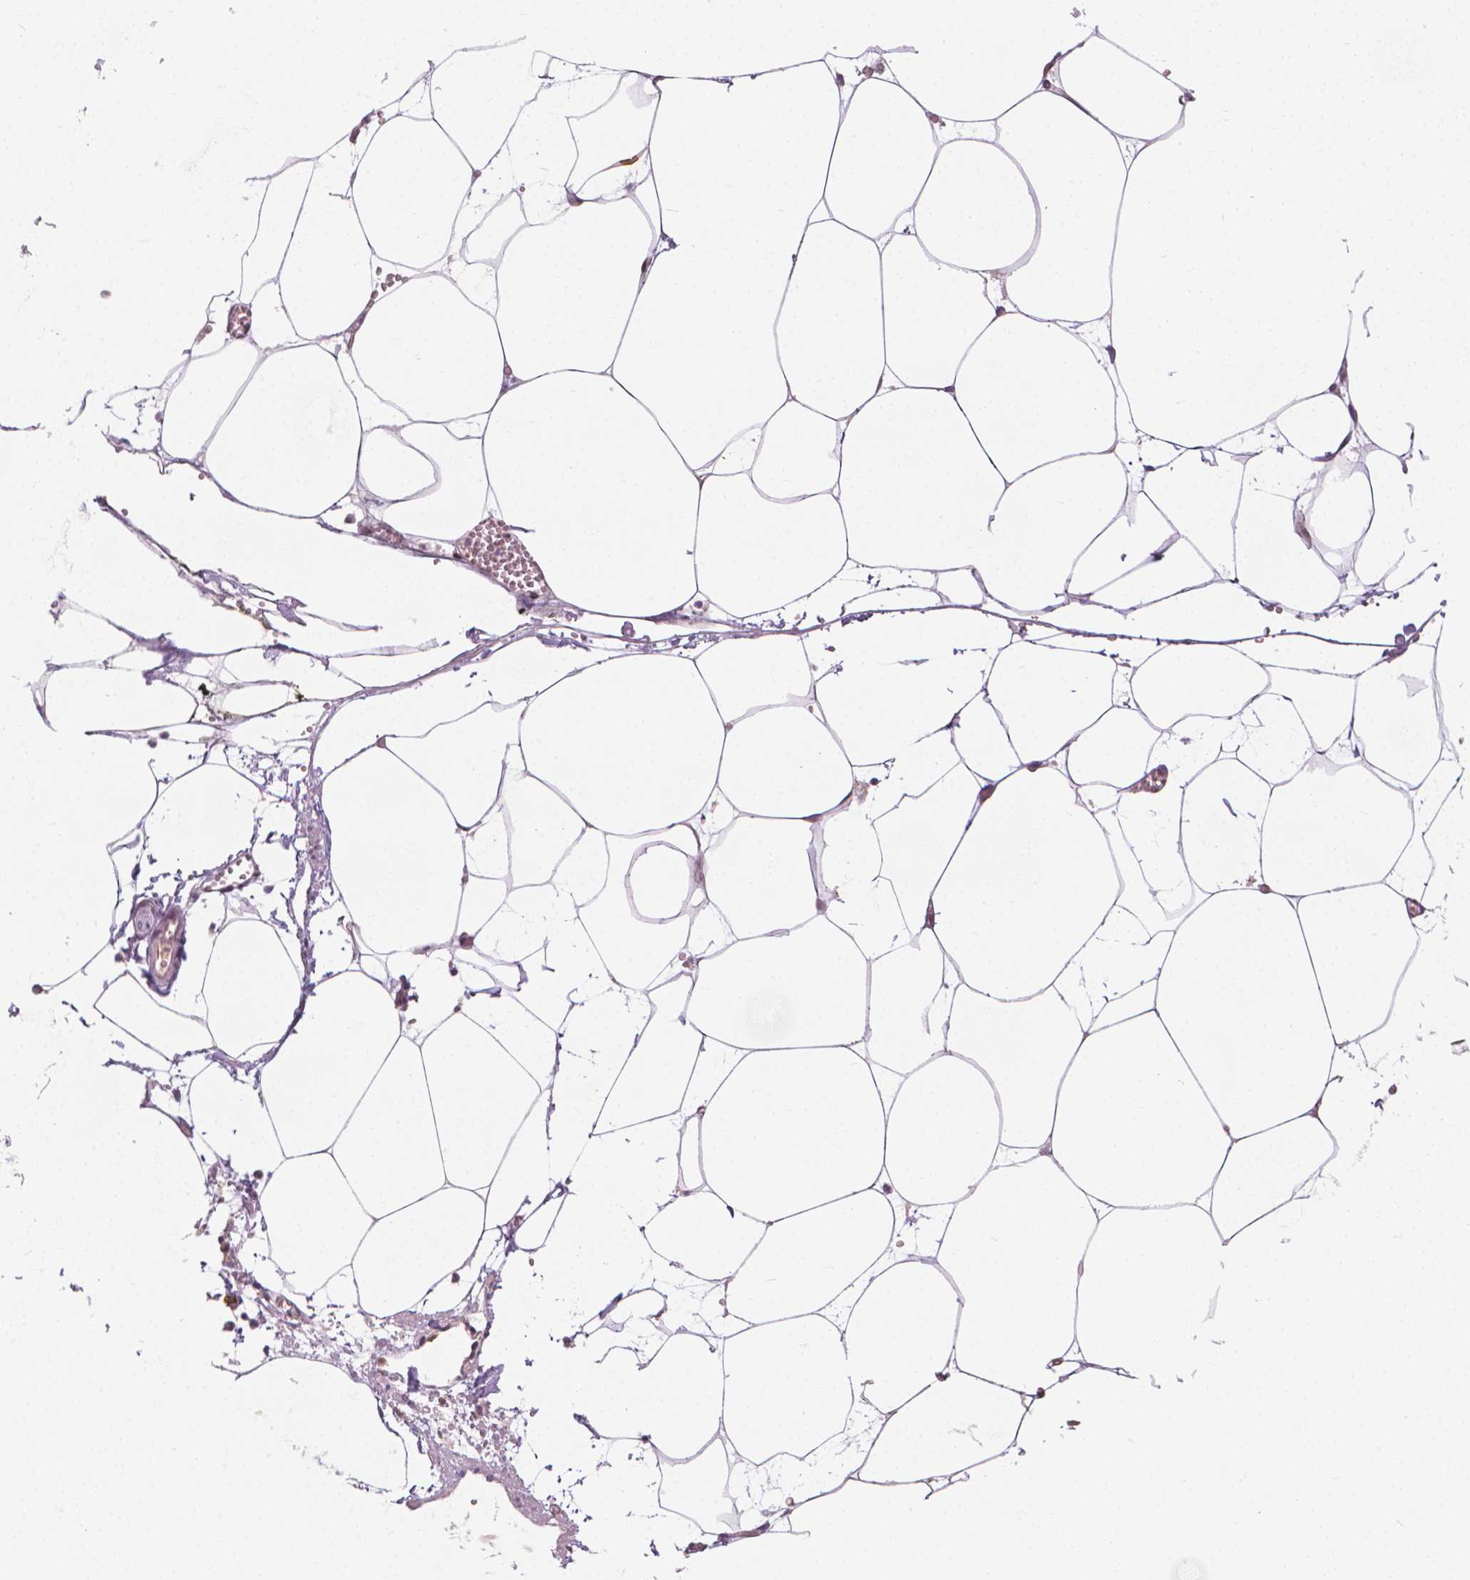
{"staining": {"intensity": "negative", "quantity": "none", "location": "none"}, "tissue": "adipose tissue", "cell_type": "Adipocytes", "image_type": "normal", "snomed": [{"axis": "morphology", "description": "Normal tissue, NOS"}, {"axis": "topography", "description": "Adipose tissue"}, {"axis": "topography", "description": "Pancreas"}, {"axis": "topography", "description": "Peripheral nerve tissue"}], "caption": "This is an immunohistochemistry (IHC) image of benign adipose tissue. There is no expression in adipocytes.", "gene": "CDKN1C", "patient": {"sex": "female", "age": 58}}